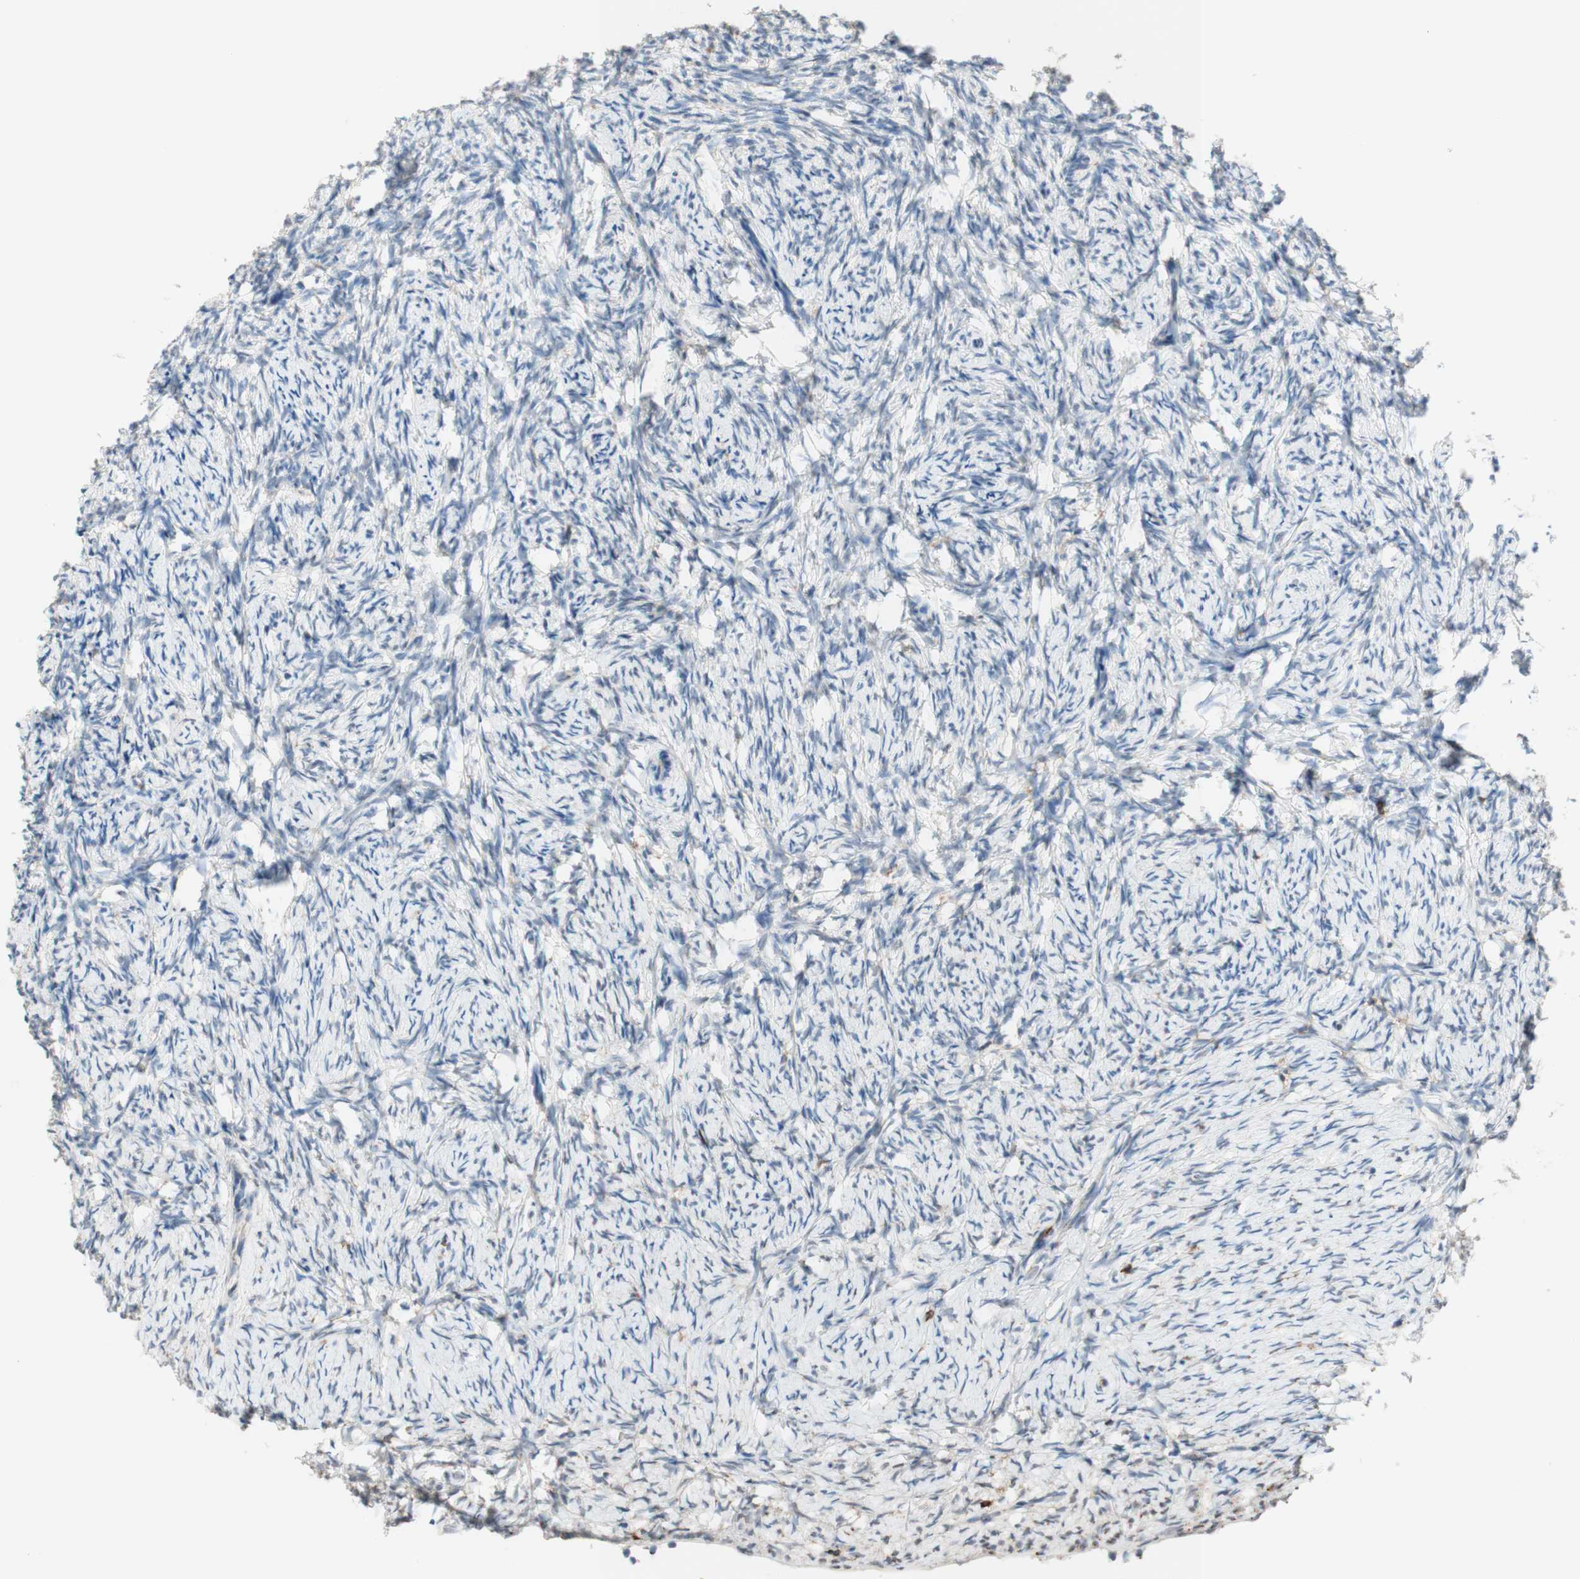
{"staining": {"intensity": "negative", "quantity": "none", "location": "none"}, "tissue": "ovary", "cell_type": "Follicle cells", "image_type": "normal", "snomed": [{"axis": "morphology", "description": "Normal tissue, NOS"}, {"axis": "topography", "description": "Ovary"}], "caption": "Follicle cells show no significant protein staining in benign ovary.", "gene": "SPINK6", "patient": {"sex": "female", "age": 60}}